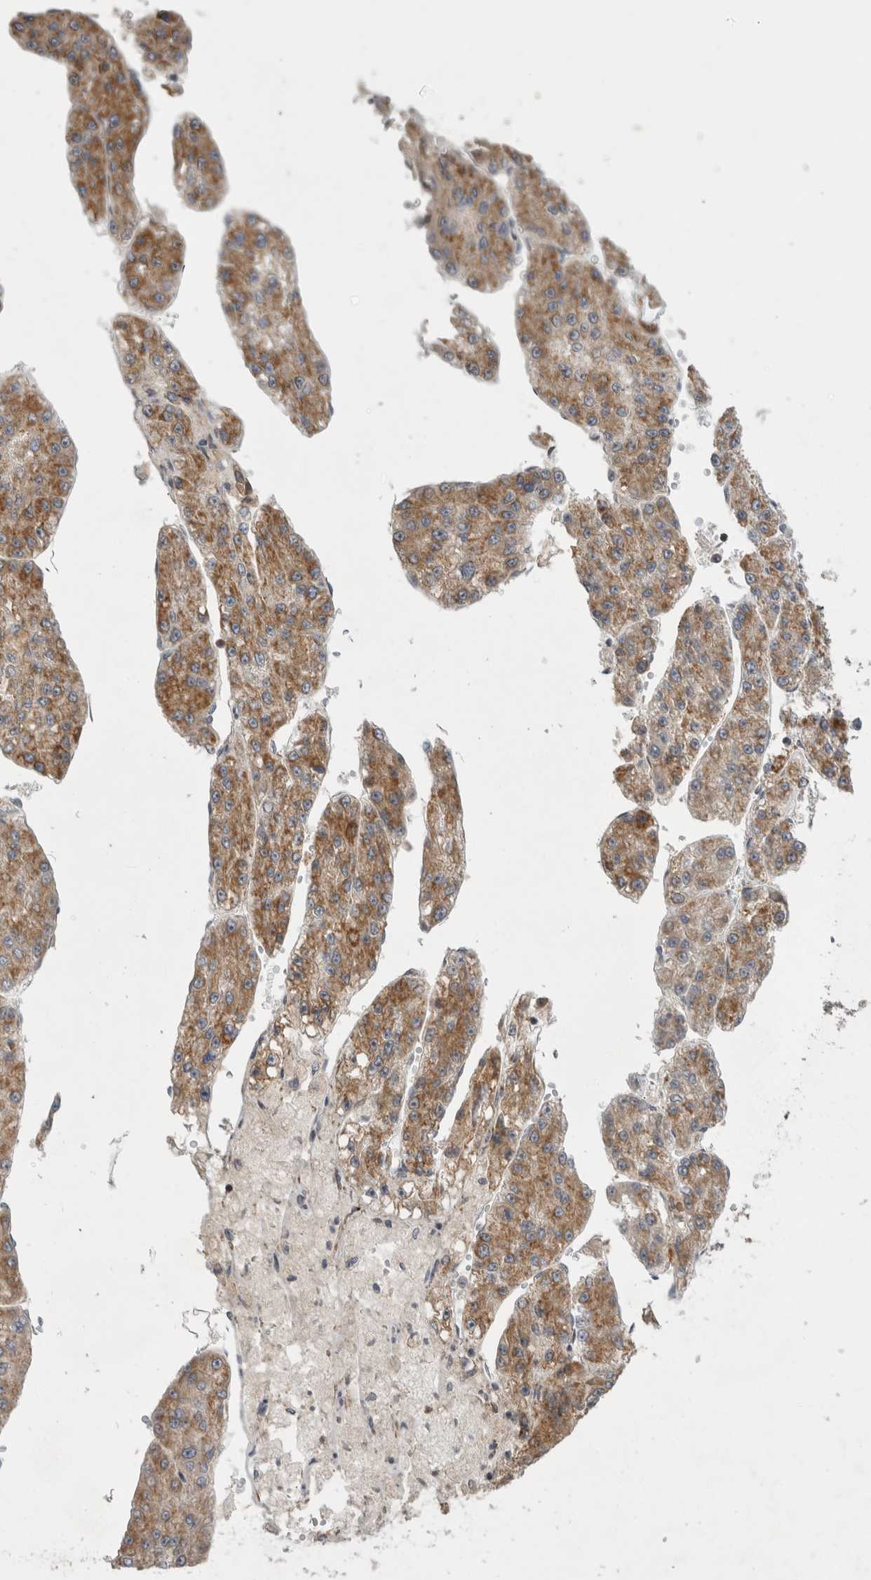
{"staining": {"intensity": "moderate", "quantity": ">75%", "location": "cytoplasmic/membranous"}, "tissue": "liver cancer", "cell_type": "Tumor cells", "image_type": "cancer", "snomed": [{"axis": "morphology", "description": "Carcinoma, Hepatocellular, NOS"}, {"axis": "topography", "description": "Liver"}], "caption": "Liver cancer tissue exhibits moderate cytoplasmic/membranous staining in about >75% of tumor cells (DAB IHC, brown staining for protein, blue staining for nuclei).", "gene": "KCNIP1", "patient": {"sex": "female", "age": 73}}